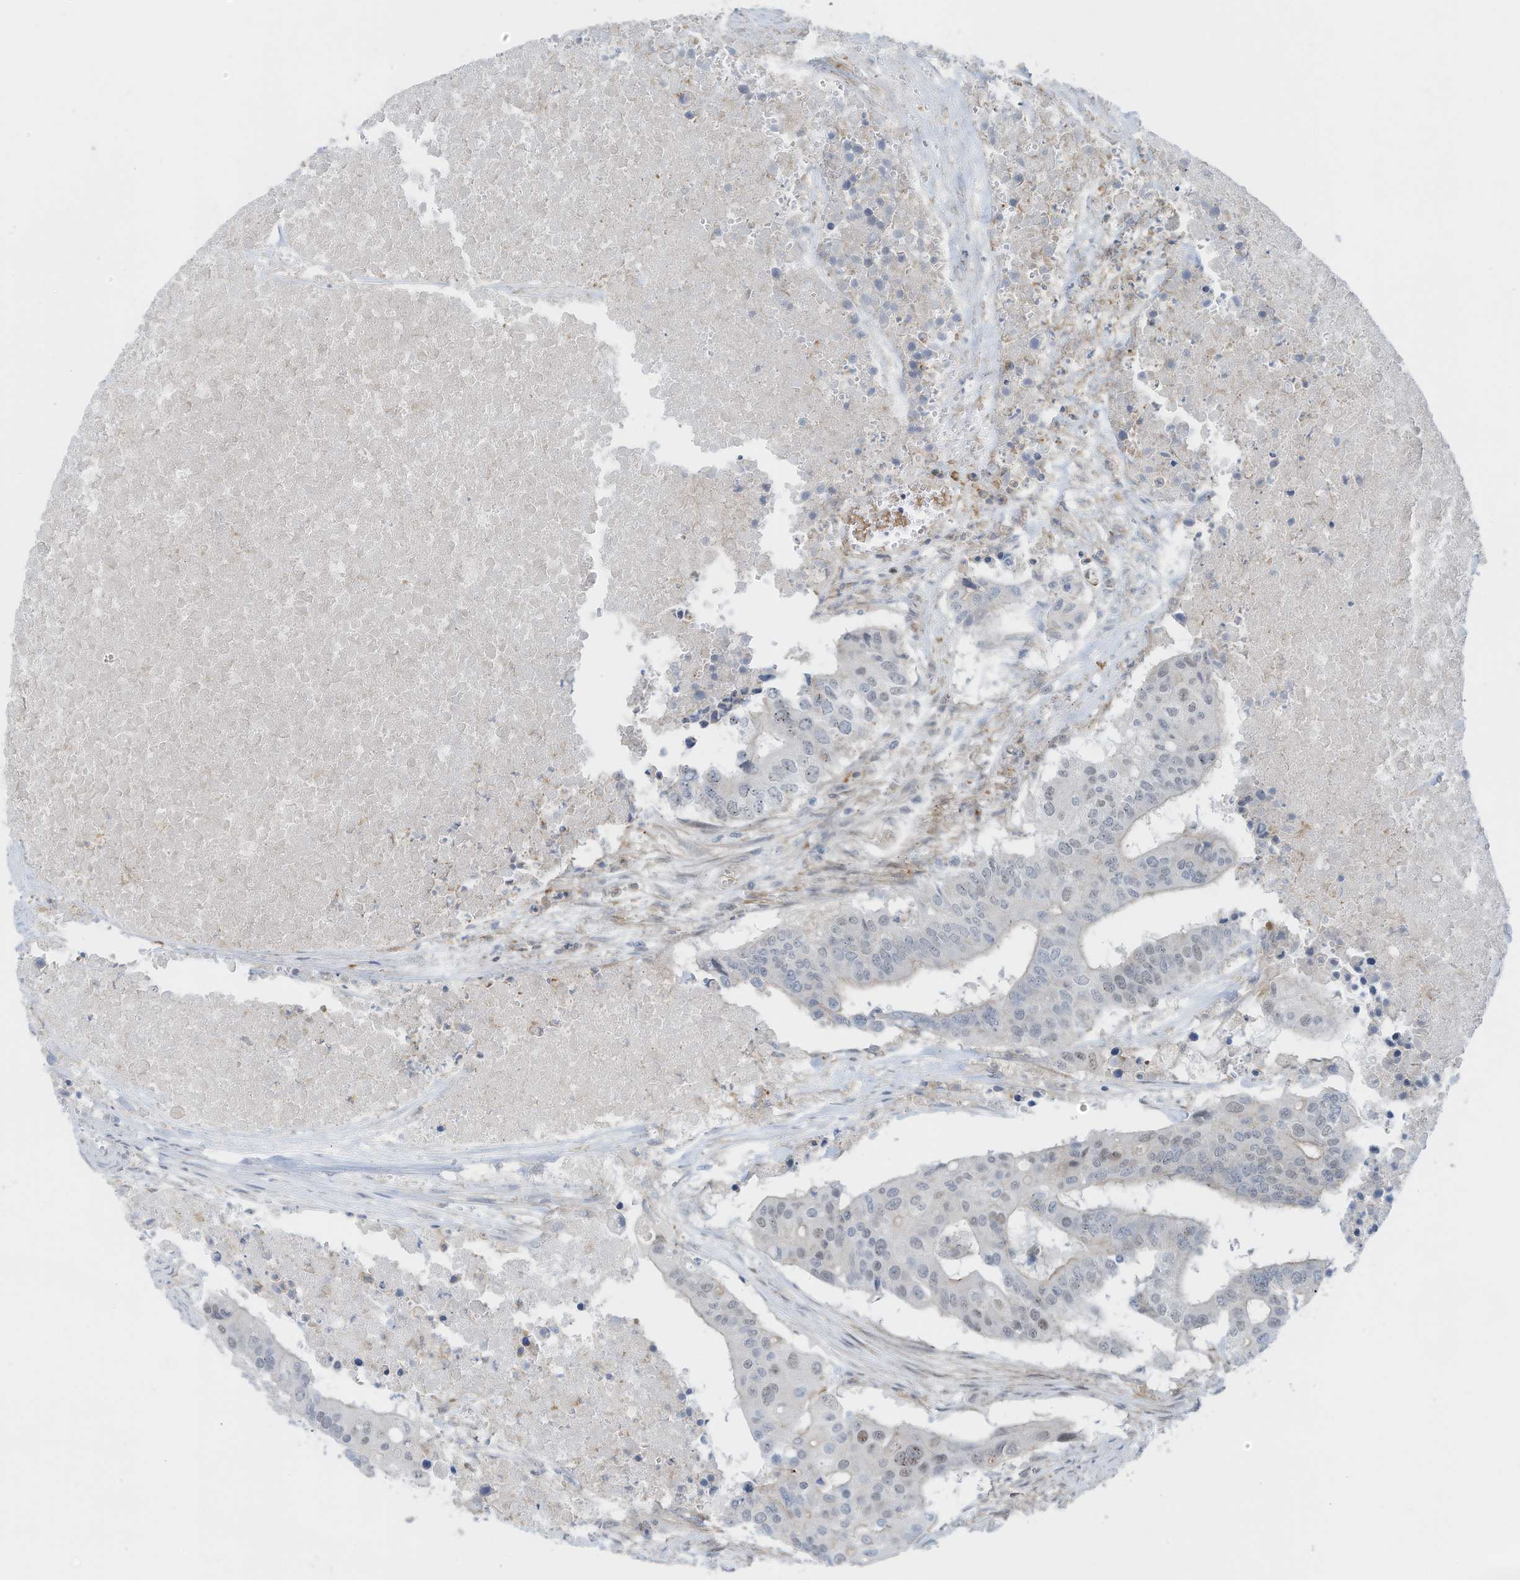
{"staining": {"intensity": "weak", "quantity": "25%-75%", "location": "cytoplasmic/membranous"}, "tissue": "colorectal cancer", "cell_type": "Tumor cells", "image_type": "cancer", "snomed": [{"axis": "morphology", "description": "Adenocarcinoma, NOS"}, {"axis": "topography", "description": "Colon"}], "caption": "Colorectal cancer (adenocarcinoma) stained with a protein marker demonstrates weak staining in tumor cells.", "gene": "ZNF846", "patient": {"sex": "male", "age": 77}}